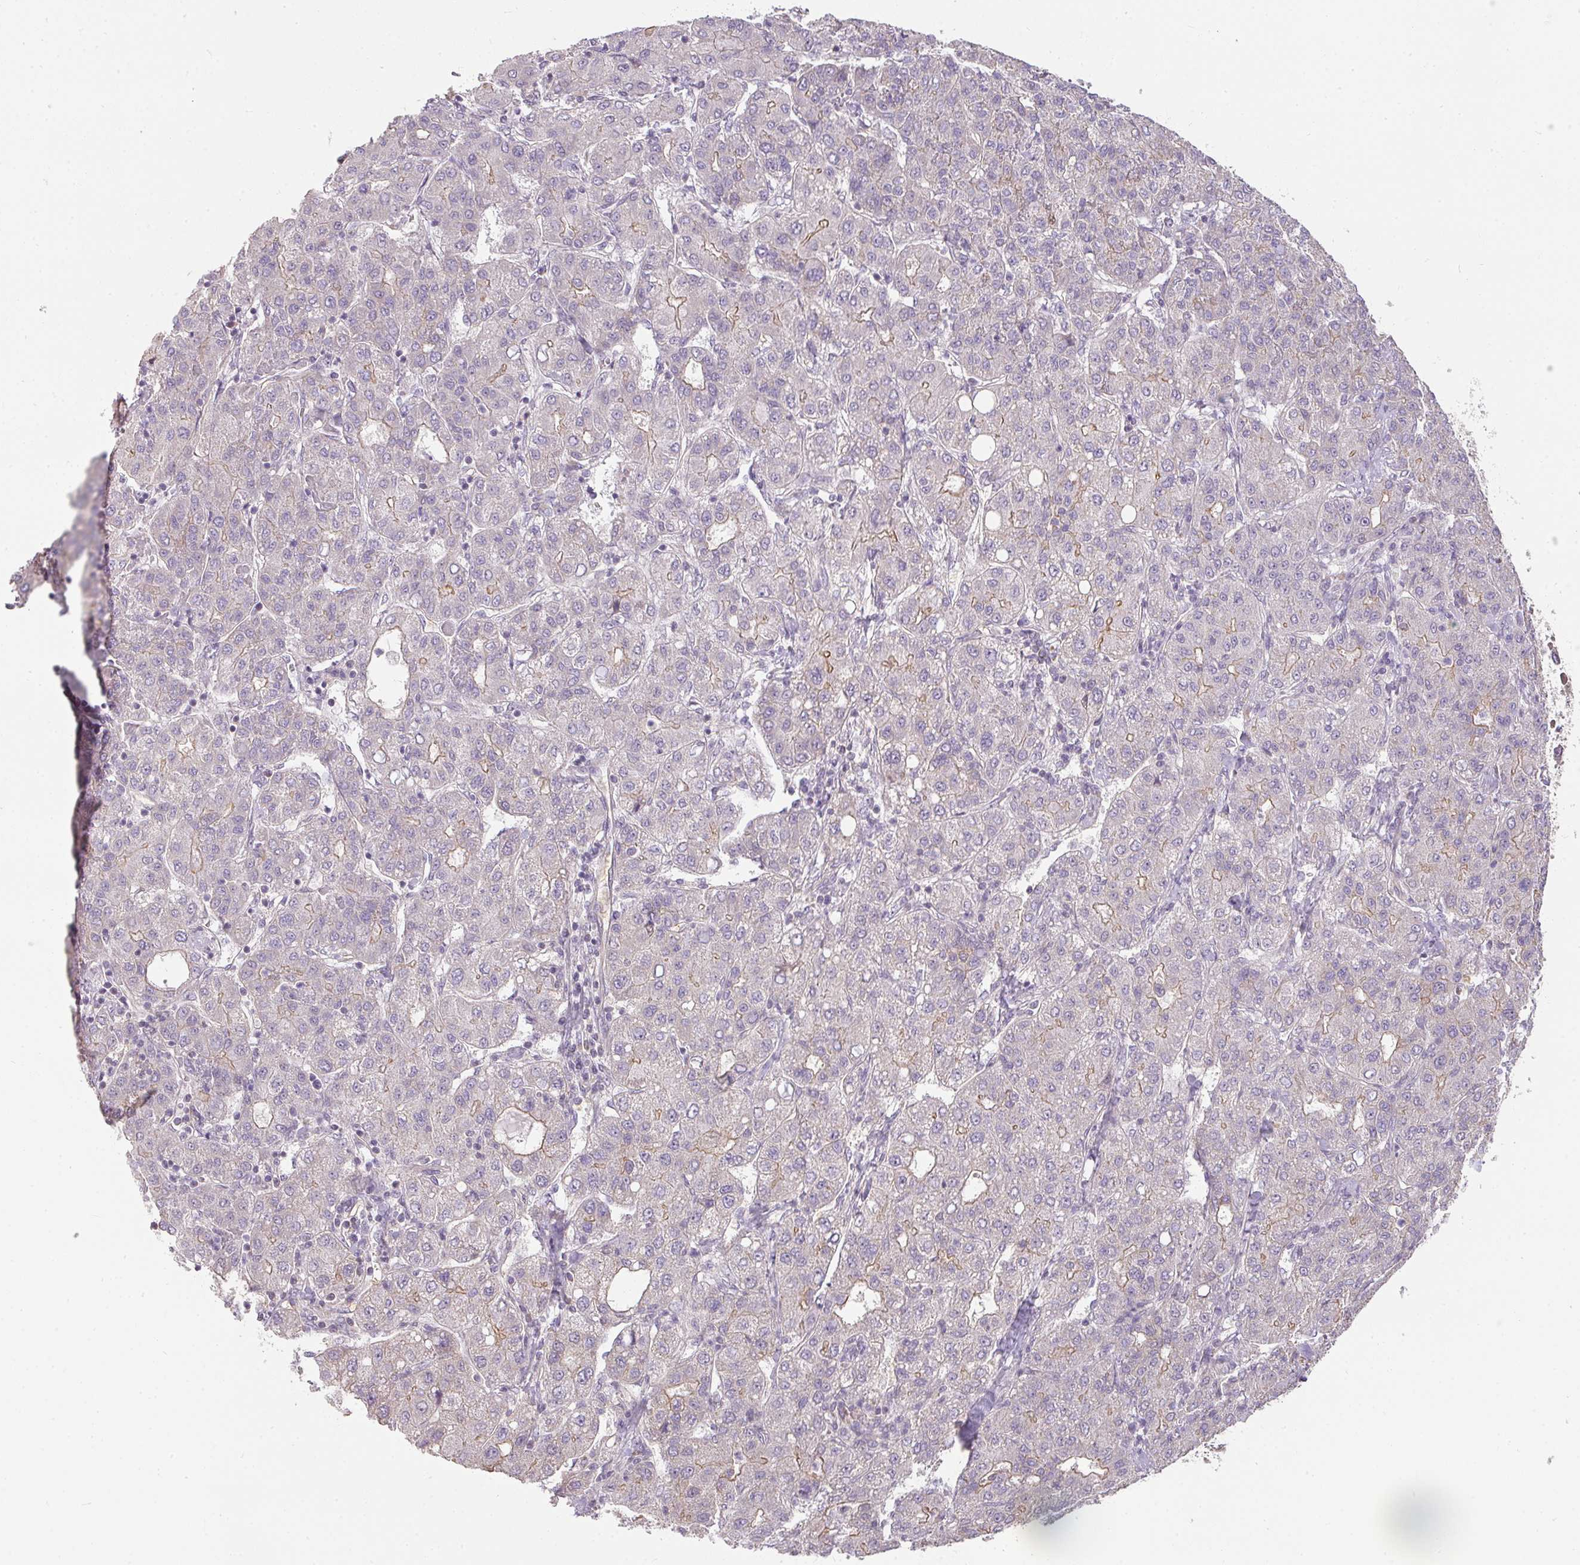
{"staining": {"intensity": "weak", "quantity": "25%-75%", "location": "cytoplasmic/membranous"}, "tissue": "liver cancer", "cell_type": "Tumor cells", "image_type": "cancer", "snomed": [{"axis": "morphology", "description": "Carcinoma, Hepatocellular, NOS"}, {"axis": "topography", "description": "Liver"}], "caption": "Hepatocellular carcinoma (liver) stained with a protein marker demonstrates weak staining in tumor cells.", "gene": "MYOM2", "patient": {"sex": "male", "age": 65}}